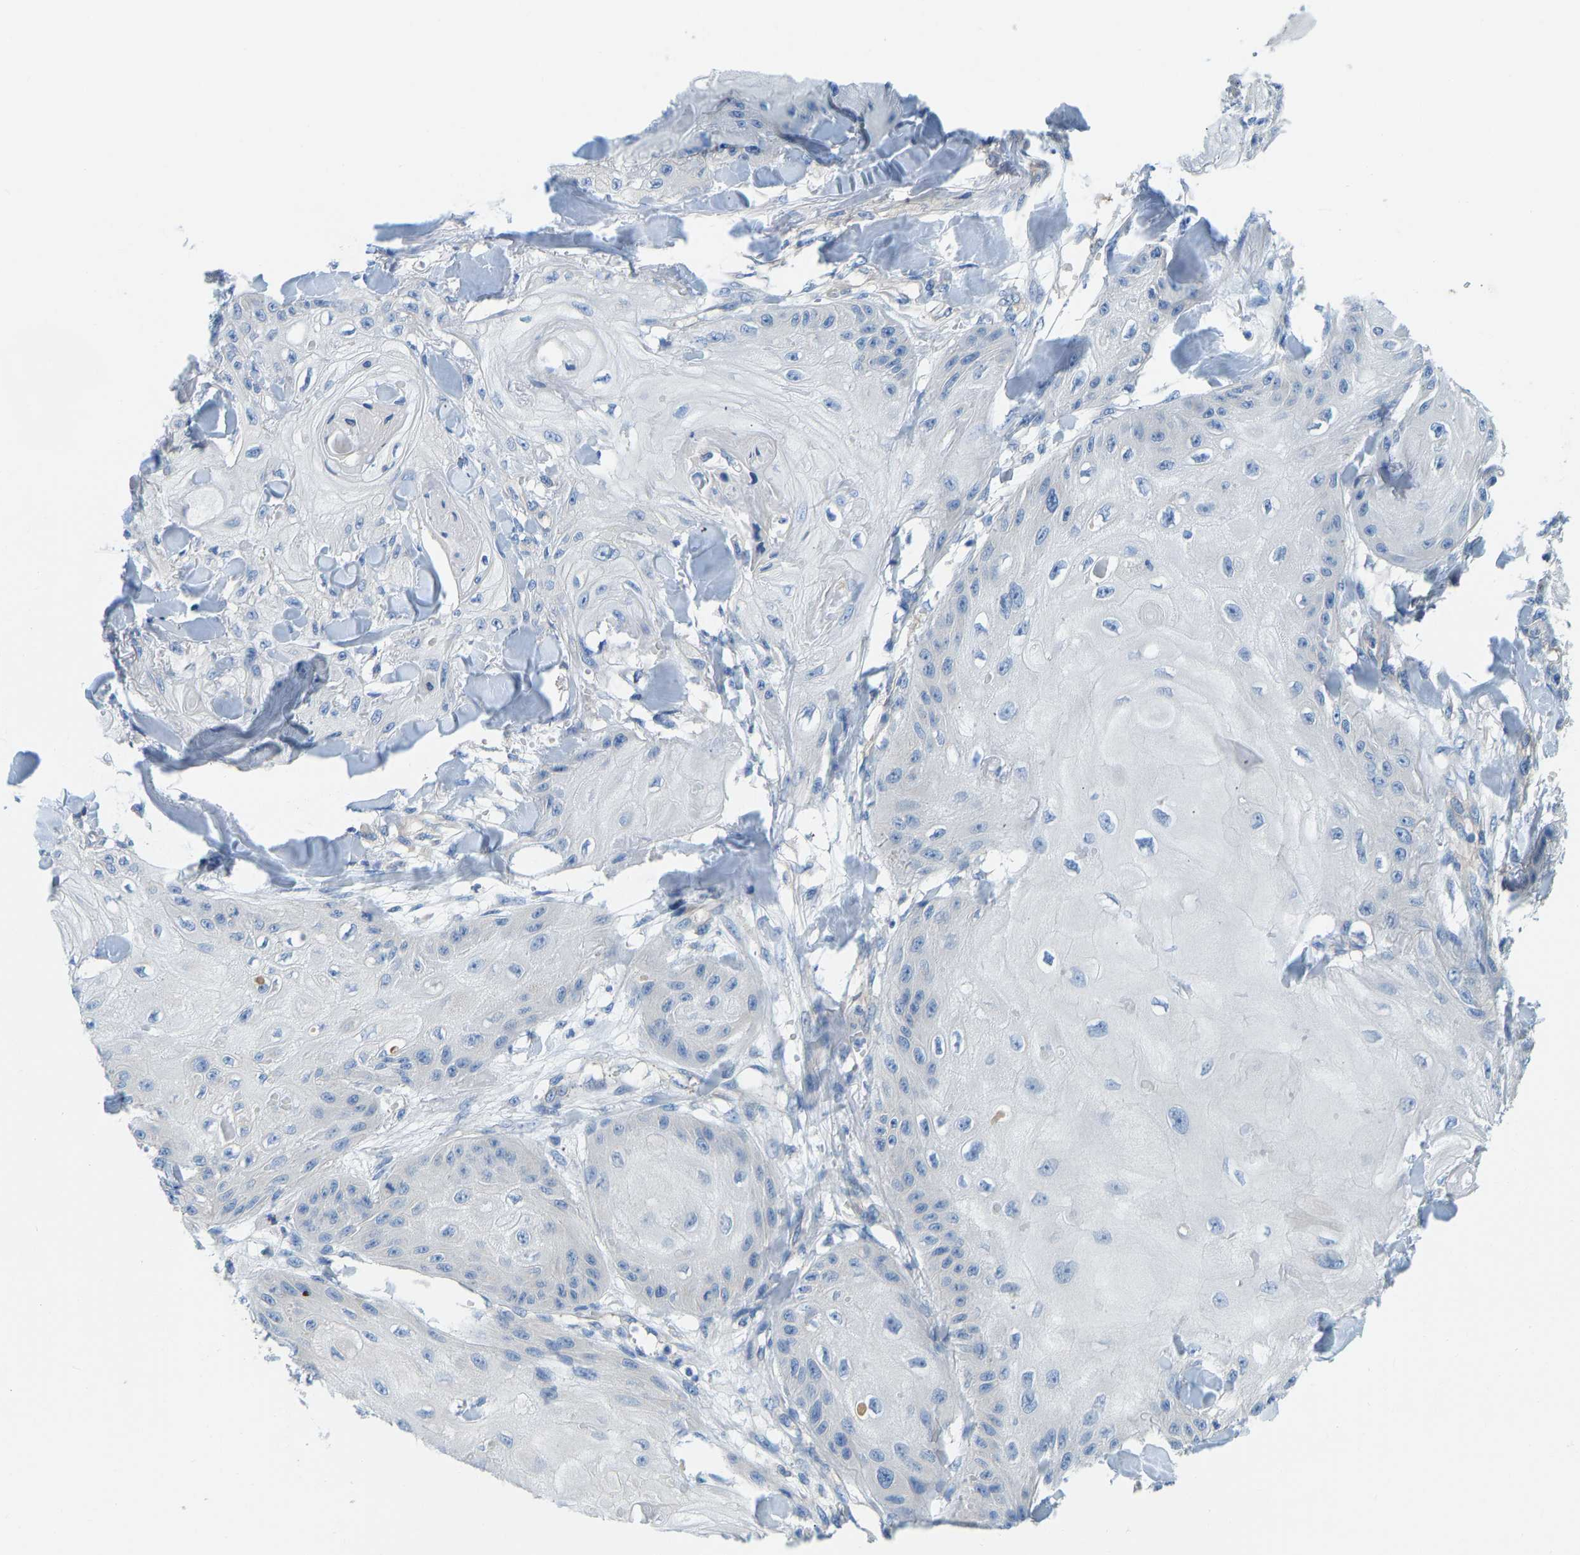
{"staining": {"intensity": "negative", "quantity": "none", "location": "none"}, "tissue": "skin cancer", "cell_type": "Tumor cells", "image_type": "cancer", "snomed": [{"axis": "morphology", "description": "Squamous cell carcinoma, NOS"}, {"axis": "topography", "description": "Skin"}], "caption": "Immunohistochemistry (IHC) image of skin cancer stained for a protein (brown), which demonstrates no staining in tumor cells.", "gene": "CHAD", "patient": {"sex": "male", "age": 74}}